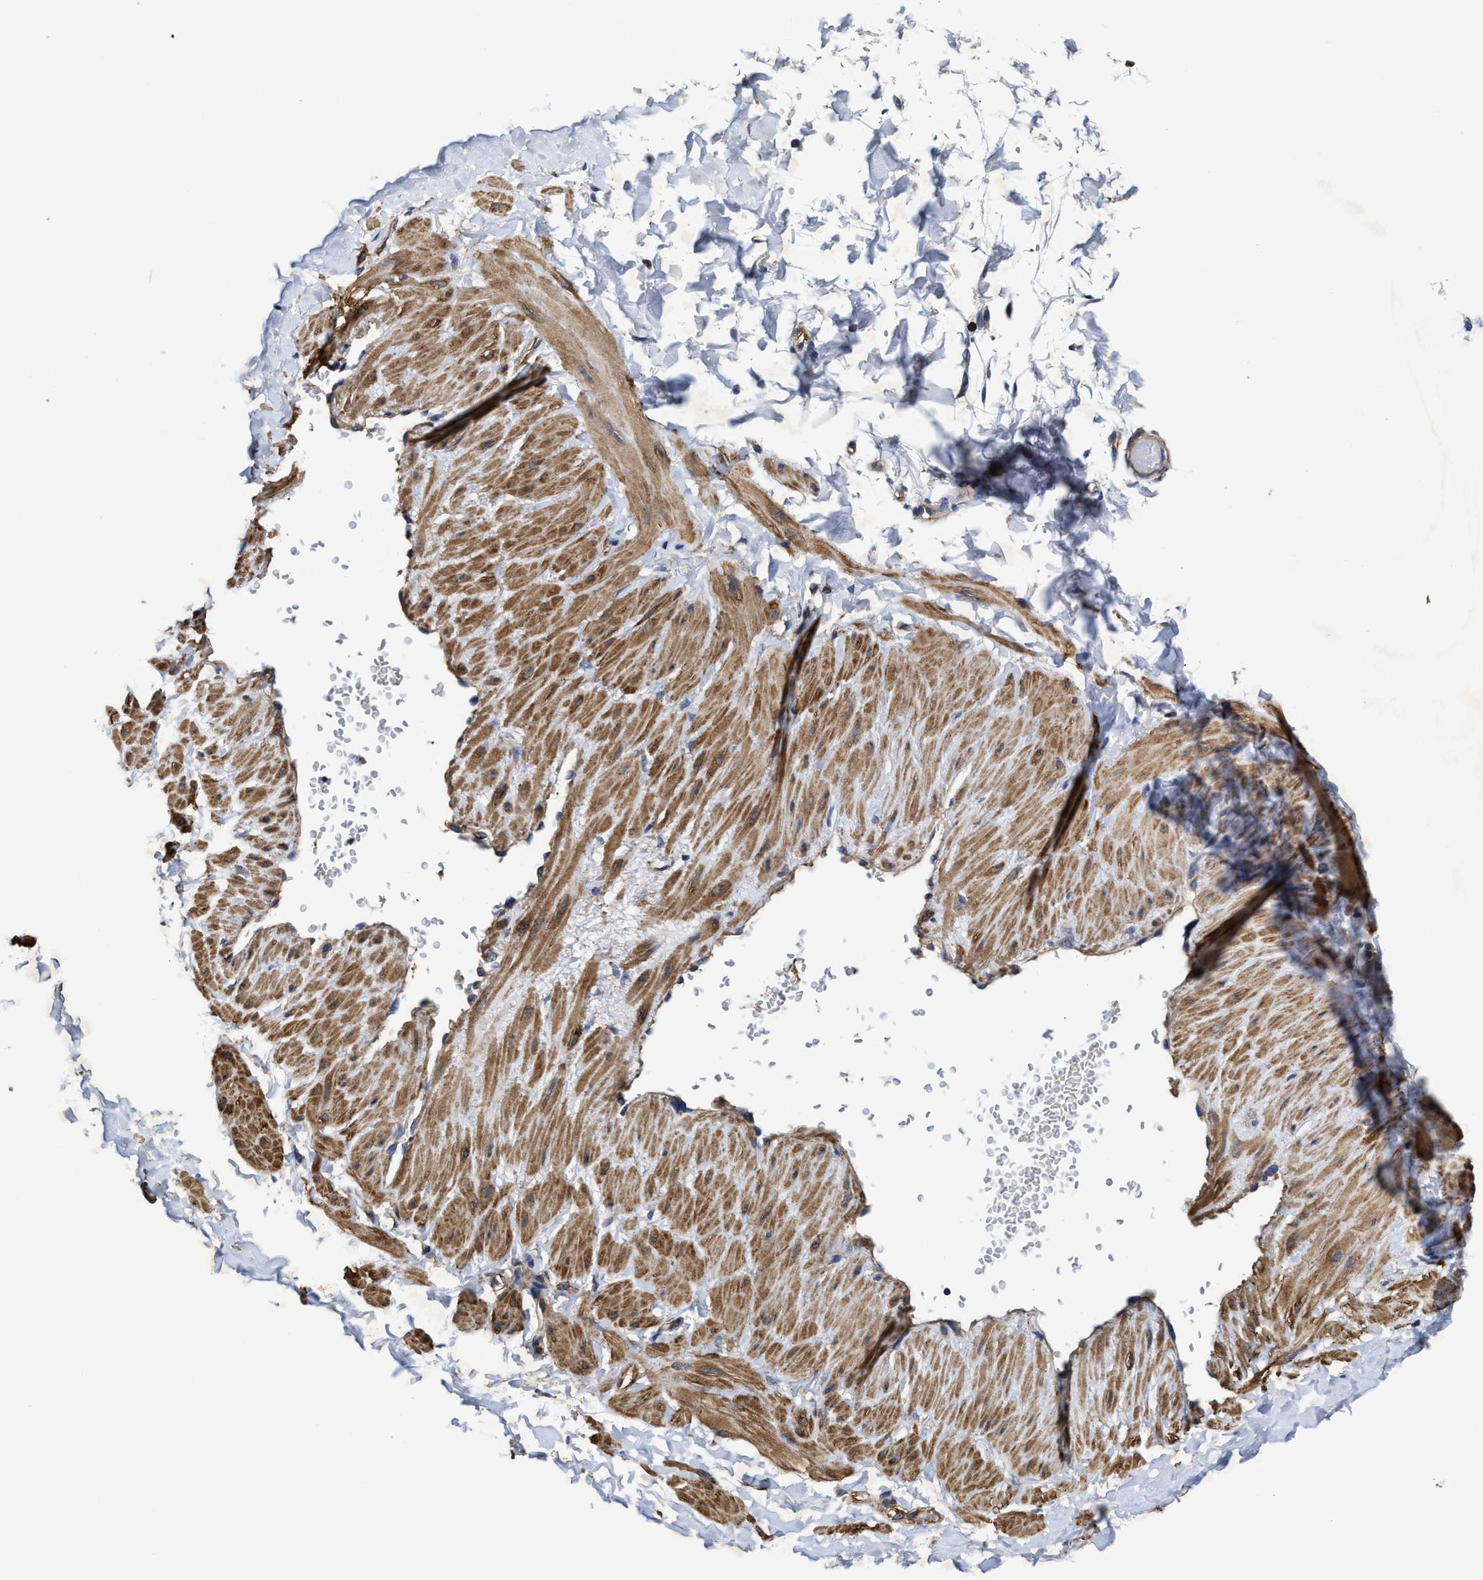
{"staining": {"intensity": "weak", "quantity": ">75%", "location": "cytoplasmic/membranous"}, "tissue": "adipose tissue", "cell_type": "Adipocytes", "image_type": "normal", "snomed": [{"axis": "morphology", "description": "Normal tissue, NOS"}, {"axis": "topography", "description": "Adipose tissue"}, {"axis": "topography", "description": "Vascular tissue"}, {"axis": "topography", "description": "Peripheral nerve tissue"}], "caption": "A low amount of weak cytoplasmic/membranous staining is seen in approximately >75% of adipocytes in normal adipose tissue.", "gene": "SFXN4", "patient": {"sex": "male", "age": 25}}